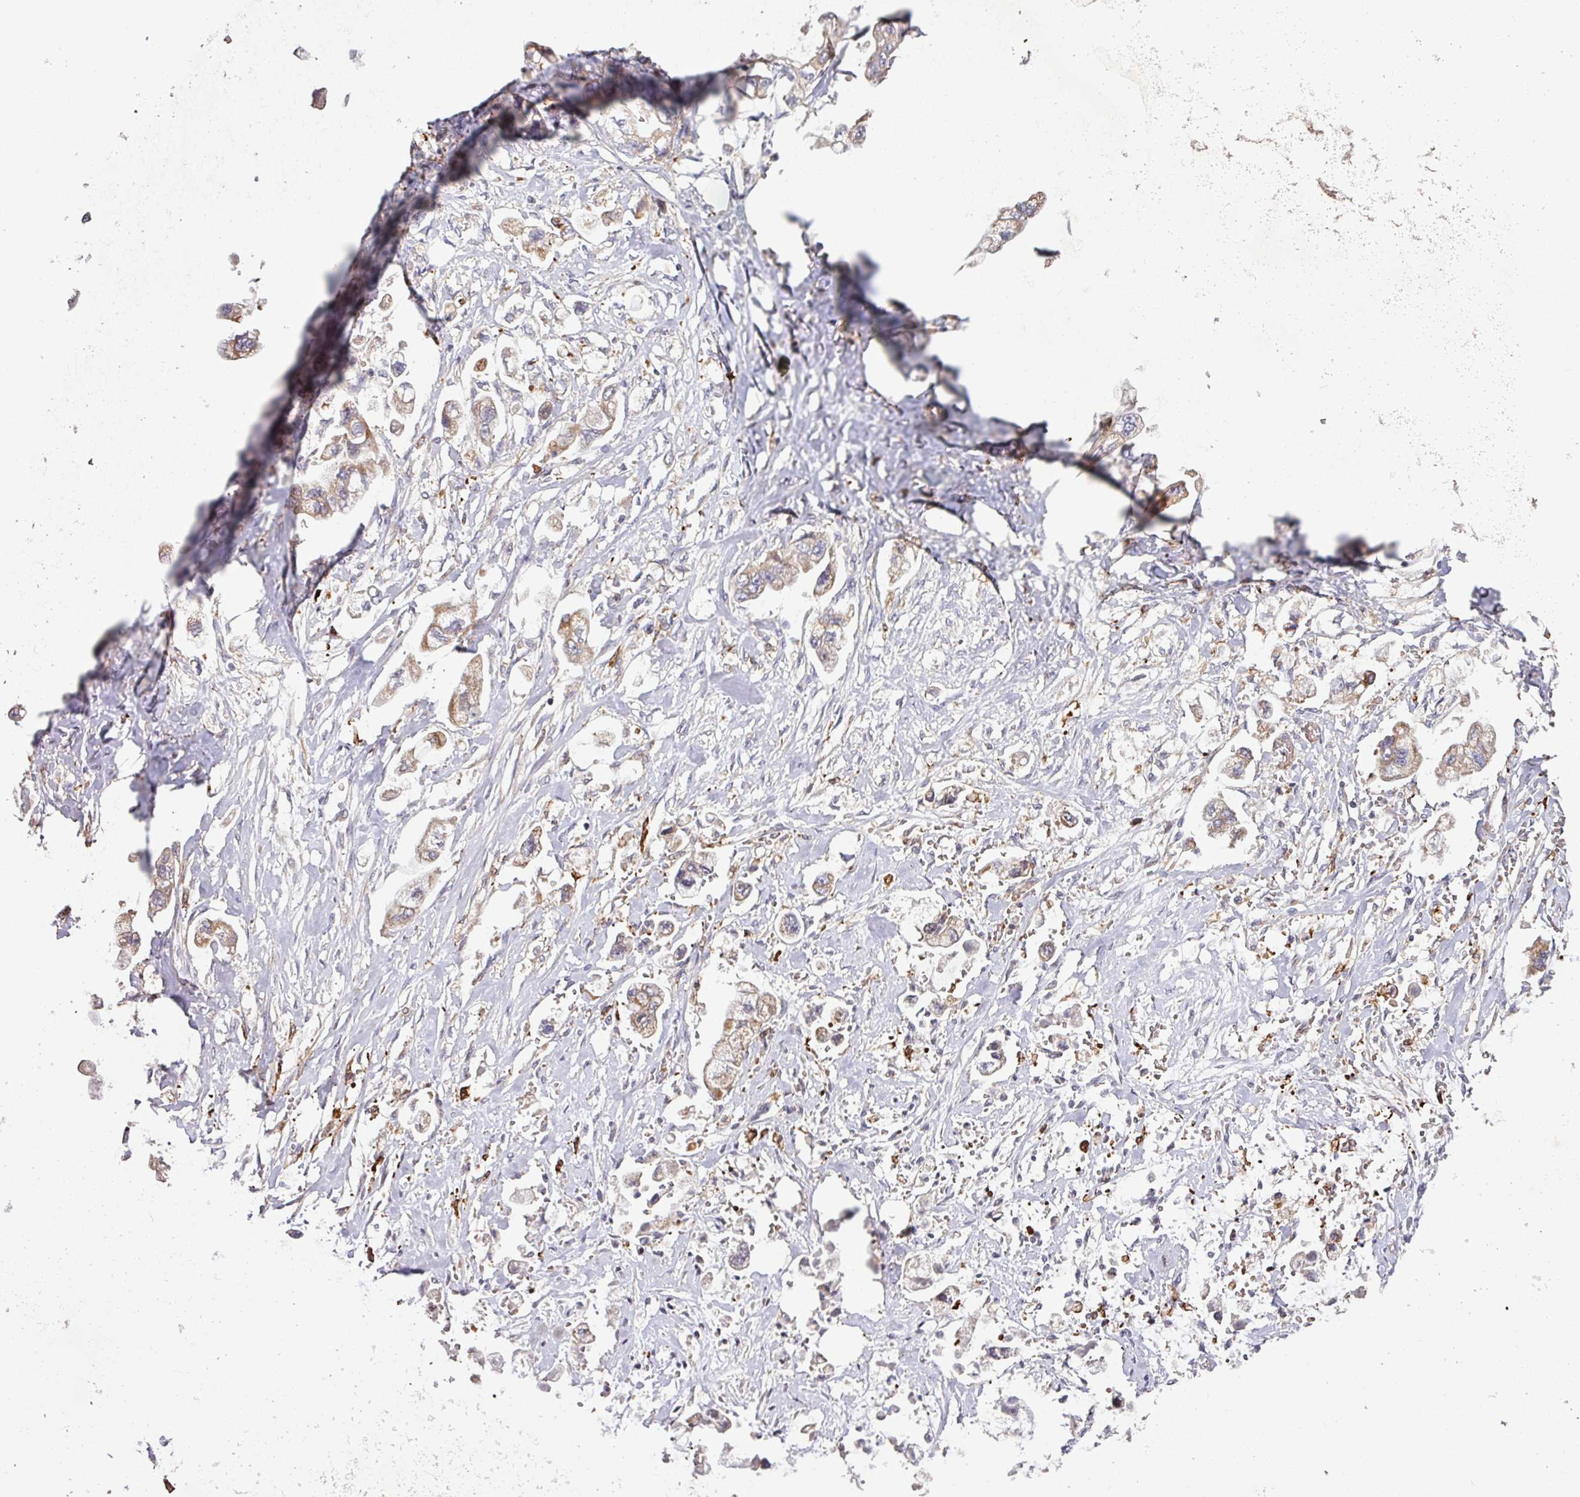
{"staining": {"intensity": "weak", "quantity": "25%-75%", "location": "cytoplasmic/membranous"}, "tissue": "stomach cancer", "cell_type": "Tumor cells", "image_type": "cancer", "snomed": [{"axis": "morphology", "description": "Adenocarcinoma, NOS"}, {"axis": "topography", "description": "Stomach"}], "caption": "Immunohistochemical staining of human stomach cancer (adenocarcinoma) displays low levels of weak cytoplasmic/membranous protein positivity in about 25%-75% of tumor cells.", "gene": "RPL23A", "patient": {"sex": "male", "age": 62}}